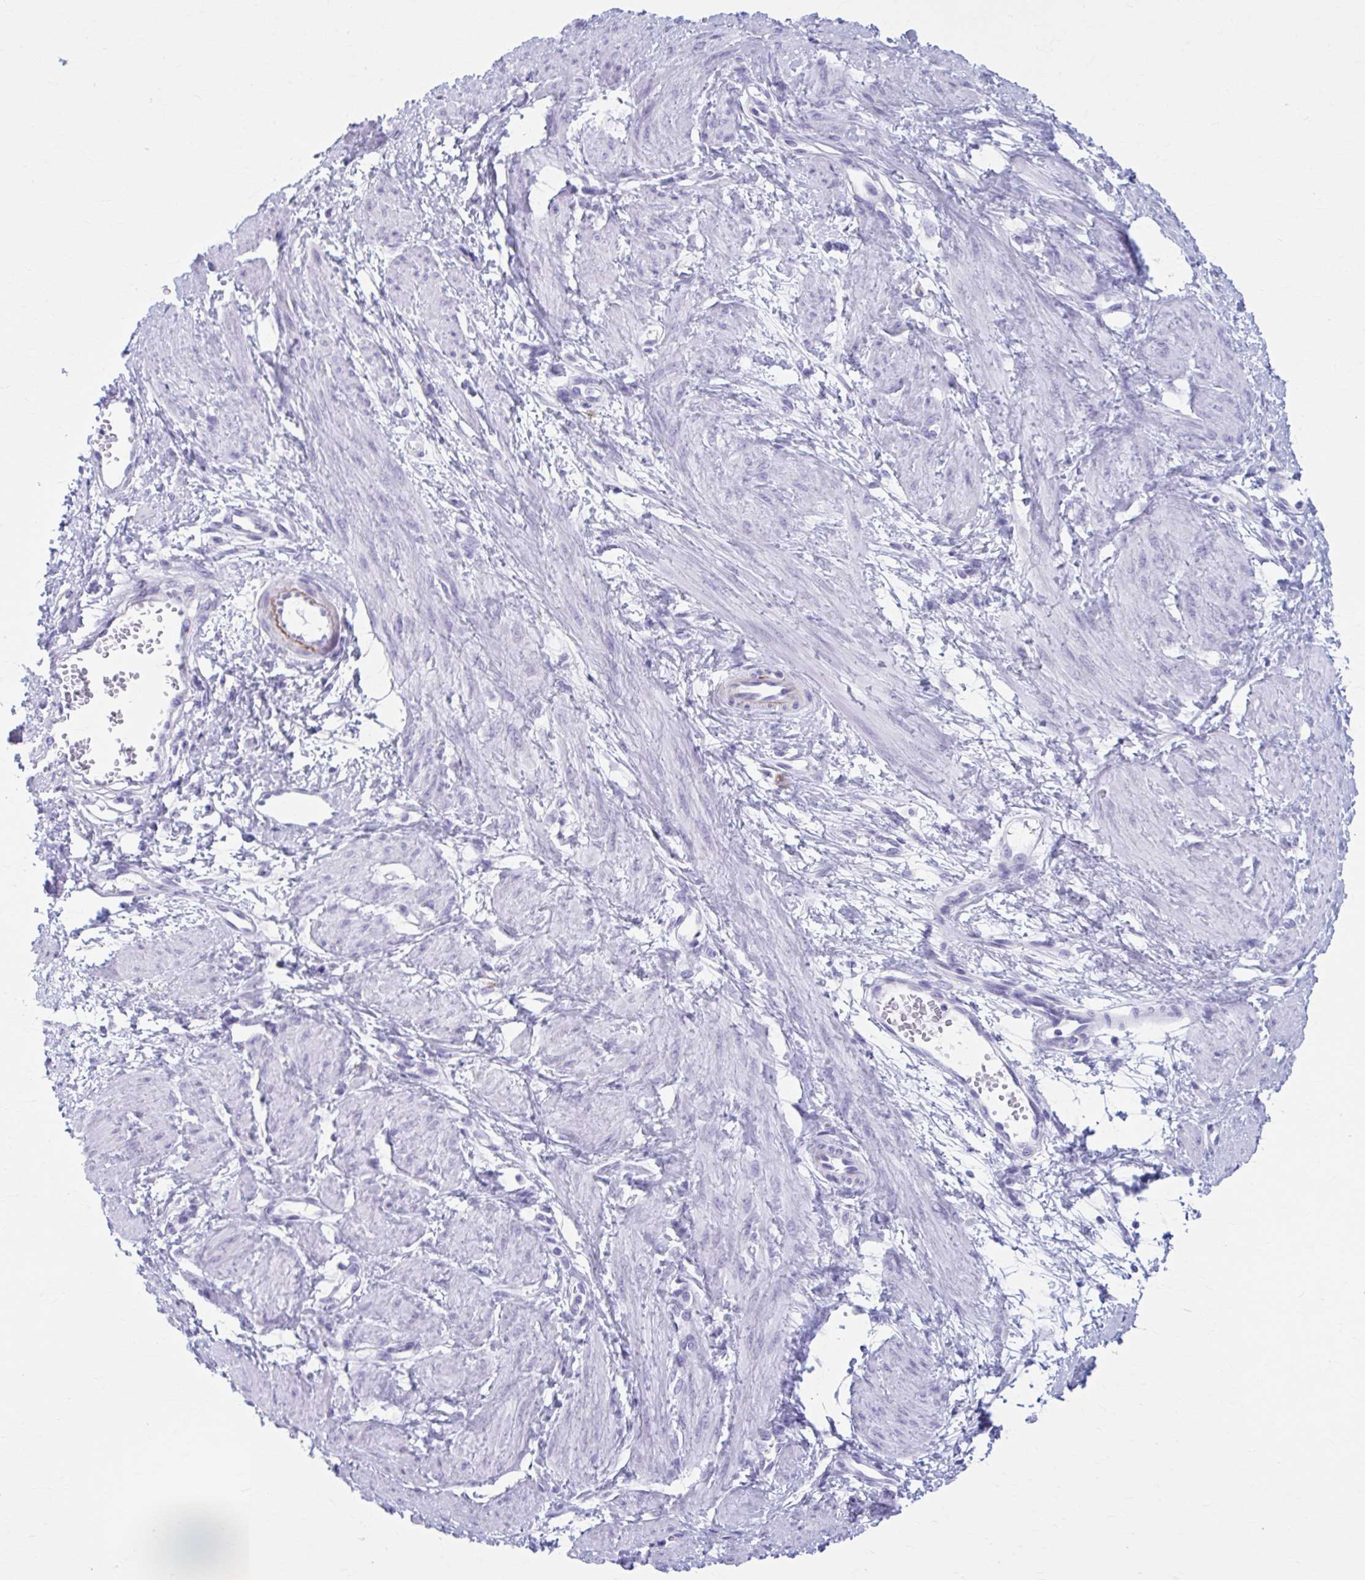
{"staining": {"intensity": "negative", "quantity": "none", "location": "none"}, "tissue": "smooth muscle", "cell_type": "Smooth muscle cells", "image_type": "normal", "snomed": [{"axis": "morphology", "description": "Normal tissue, NOS"}, {"axis": "topography", "description": "Smooth muscle"}, {"axis": "topography", "description": "Uterus"}], "caption": "This is an immunohistochemistry (IHC) image of normal smooth muscle. There is no positivity in smooth muscle cells.", "gene": "KCNE2", "patient": {"sex": "female", "age": 39}}